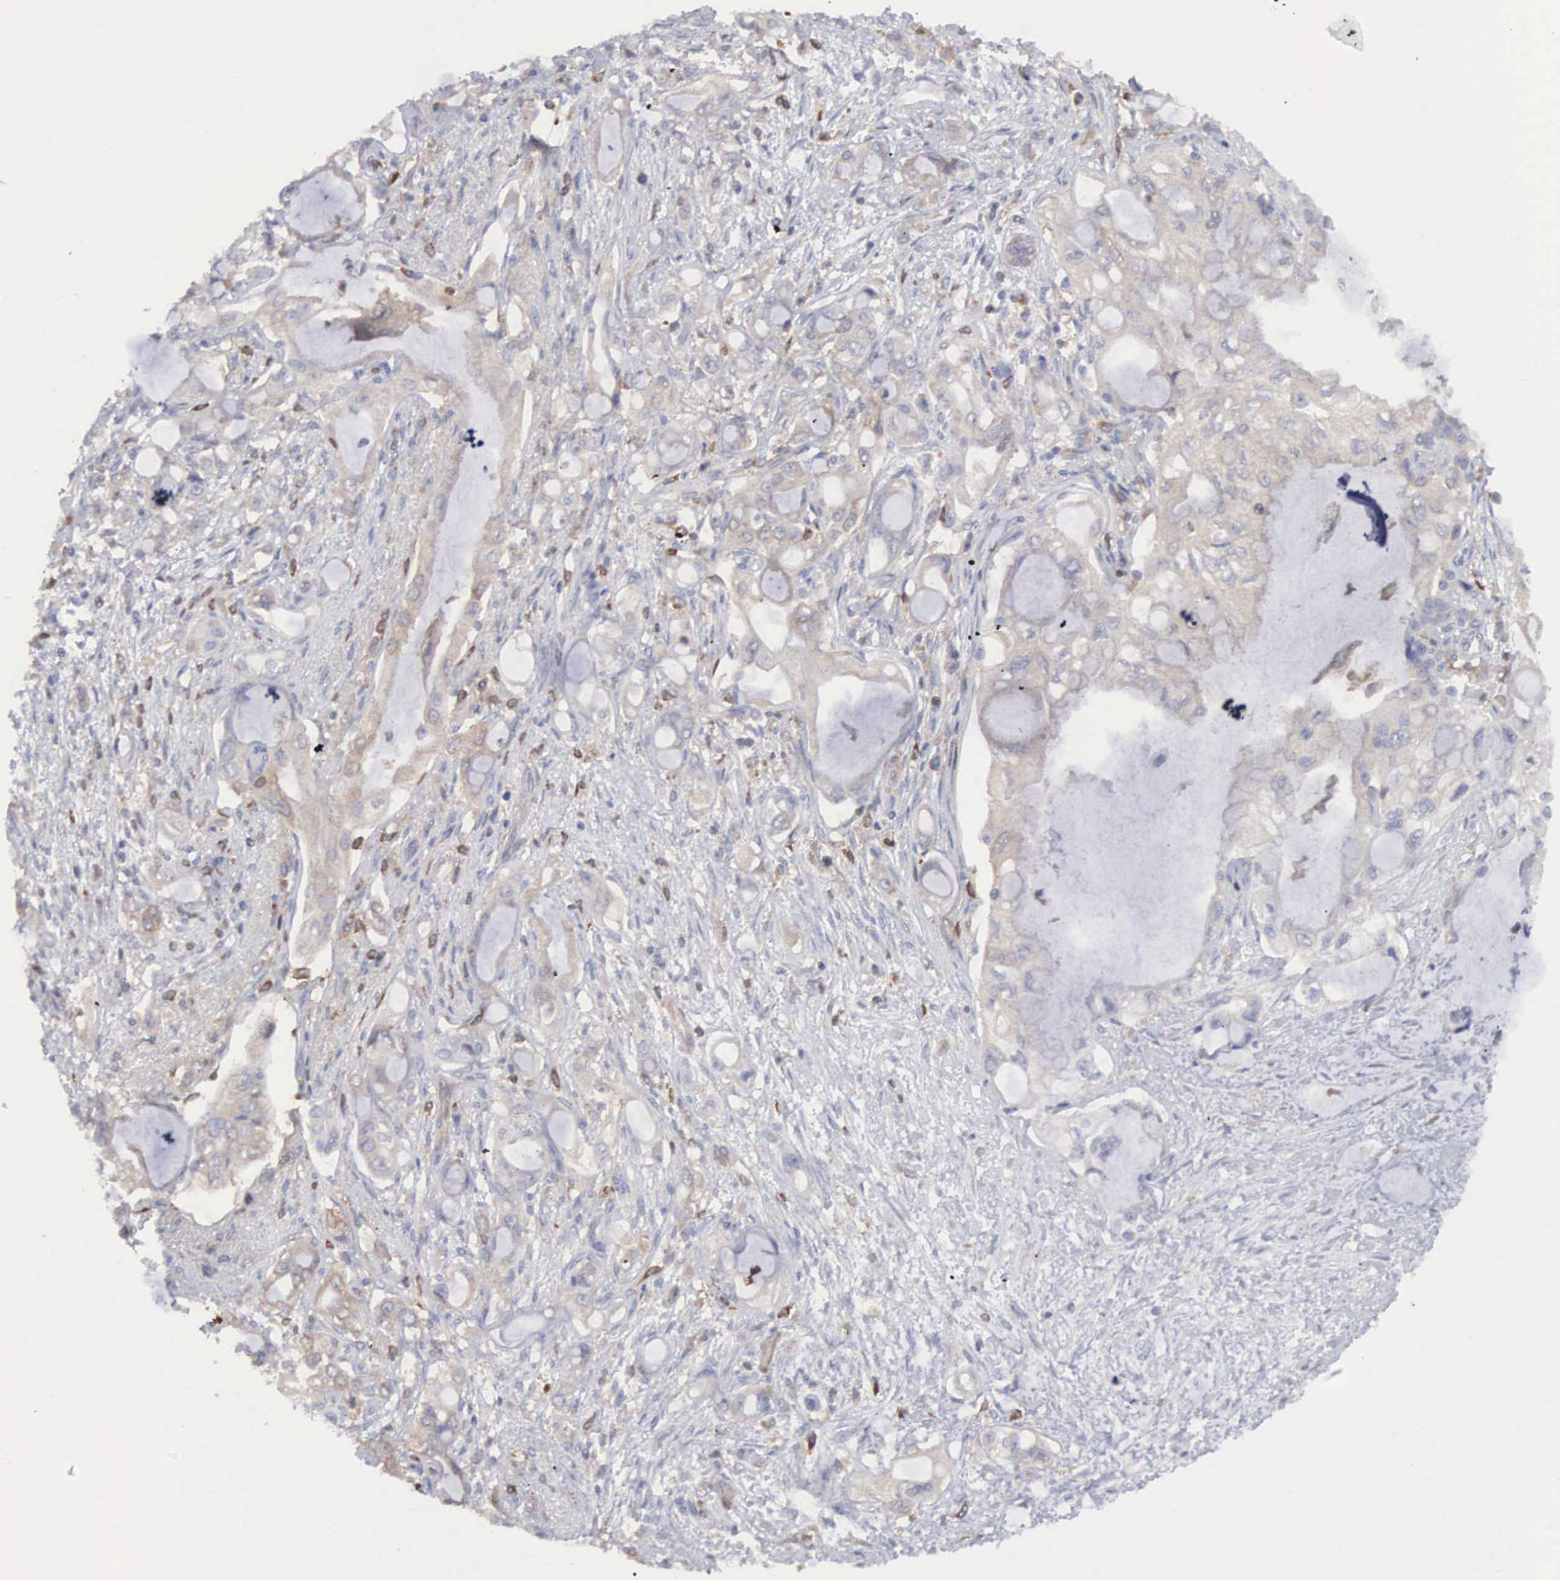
{"staining": {"intensity": "weak", "quantity": "<25%", "location": "cytoplasmic/membranous"}, "tissue": "pancreatic cancer", "cell_type": "Tumor cells", "image_type": "cancer", "snomed": [{"axis": "morphology", "description": "Adenocarcinoma, NOS"}, {"axis": "topography", "description": "Pancreas"}], "caption": "This is a photomicrograph of IHC staining of pancreatic cancer, which shows no expression in tumor cells. The staining is performed using DAB brown chromogen with nuclei counter-stained in using hematoxylin.", "gene": "MTHFD1", "patient": {"sex": "female", "age": 70}}